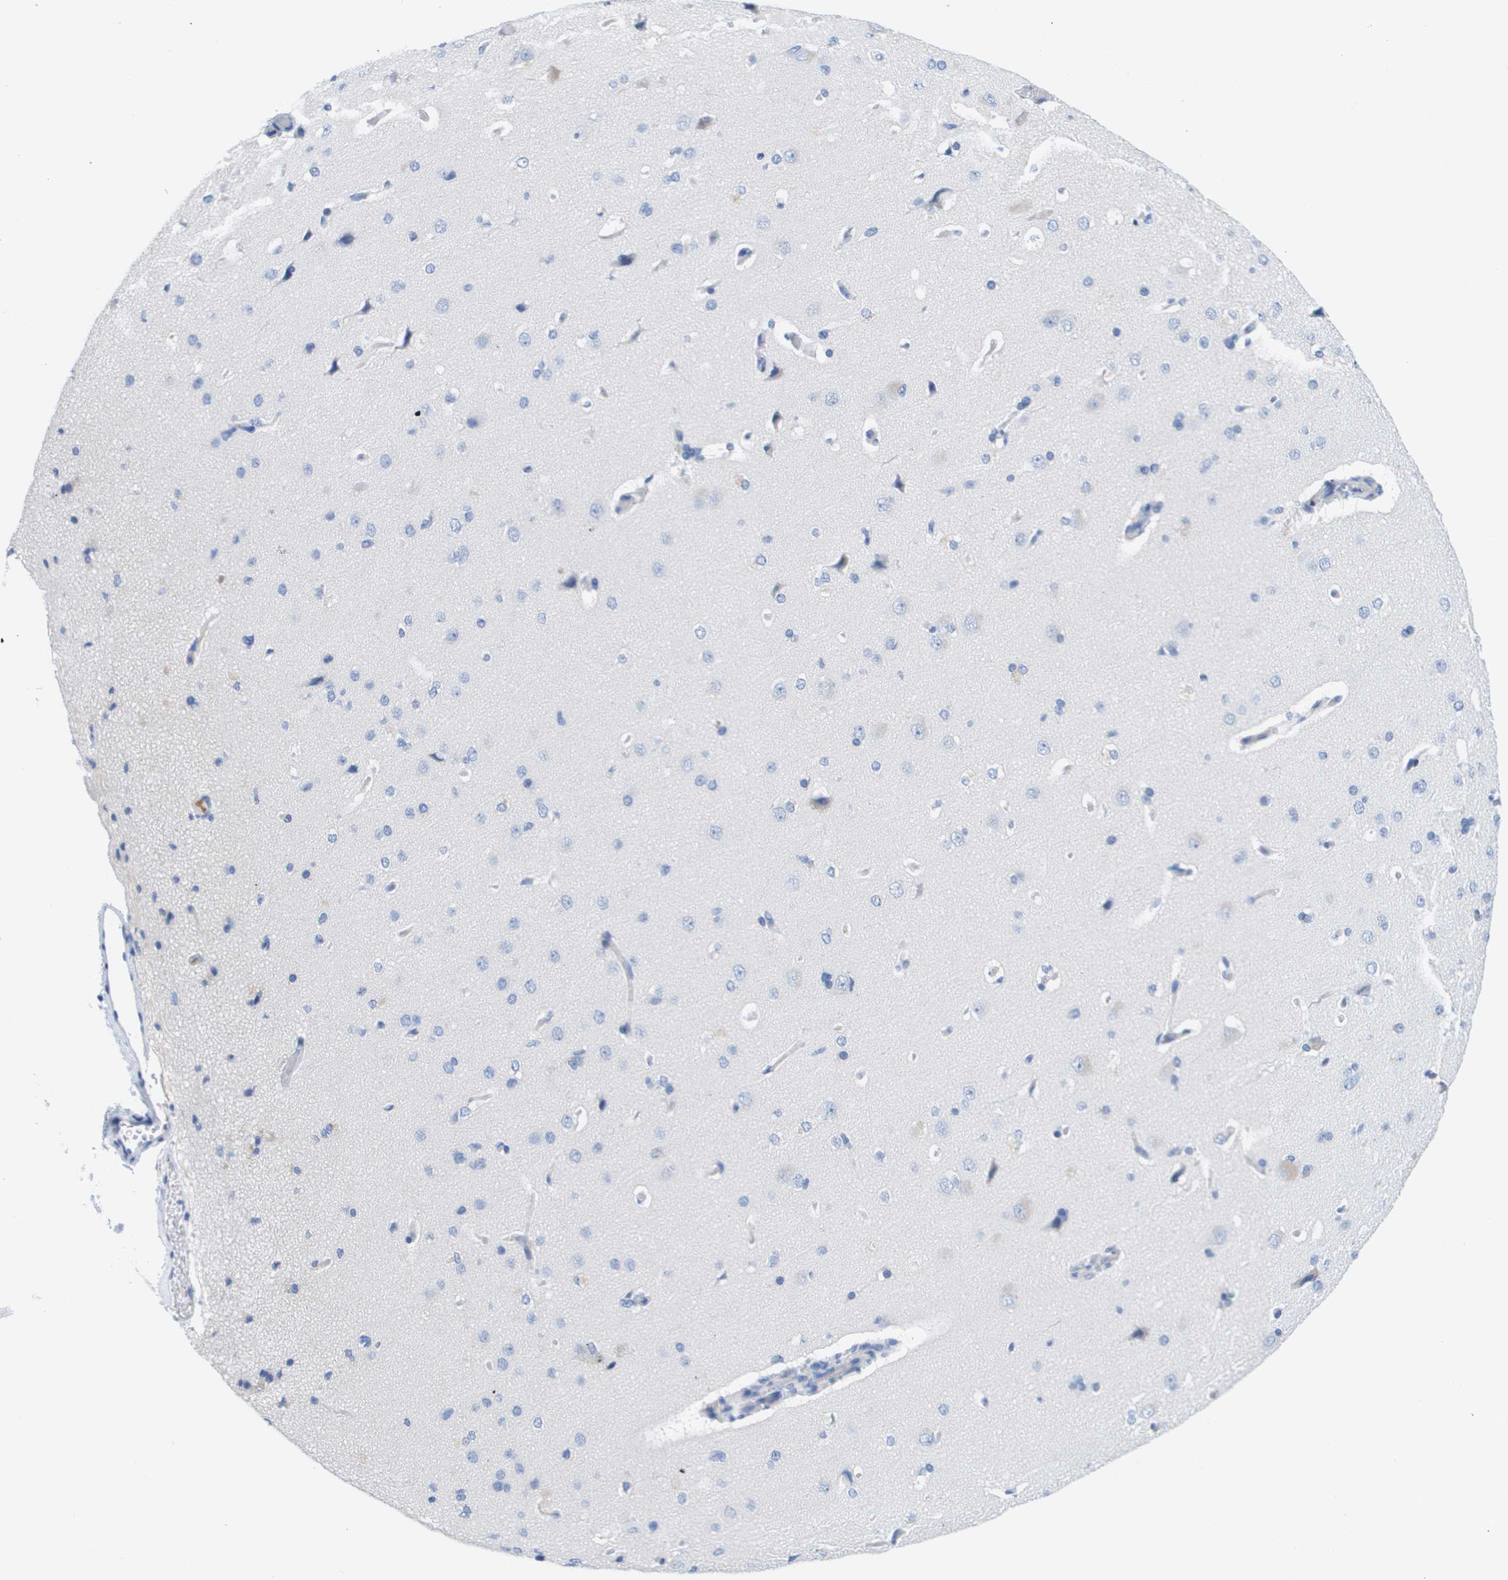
{"staining": {"intensity": "negative", "quantity": "none", "location": "none"}, "tissue": "cerebral cortex", "cell_type": "Endothelial cells", "image_type": "normal", "snomed": [{"axis": "morphology", "description": "Normal tissue, NOS"}, {"axis": "morphology", "description": "Developmental malformation"}, {"axis": "topography", "description": "Cerebral cortex"}], "caption": "The immunohistochemistry (IHC) histopathology image has no significant staining in endothelial cells of cerebral cortex.", "gene": "APOA1", "patient": {"sex": "female", "age": 30}}